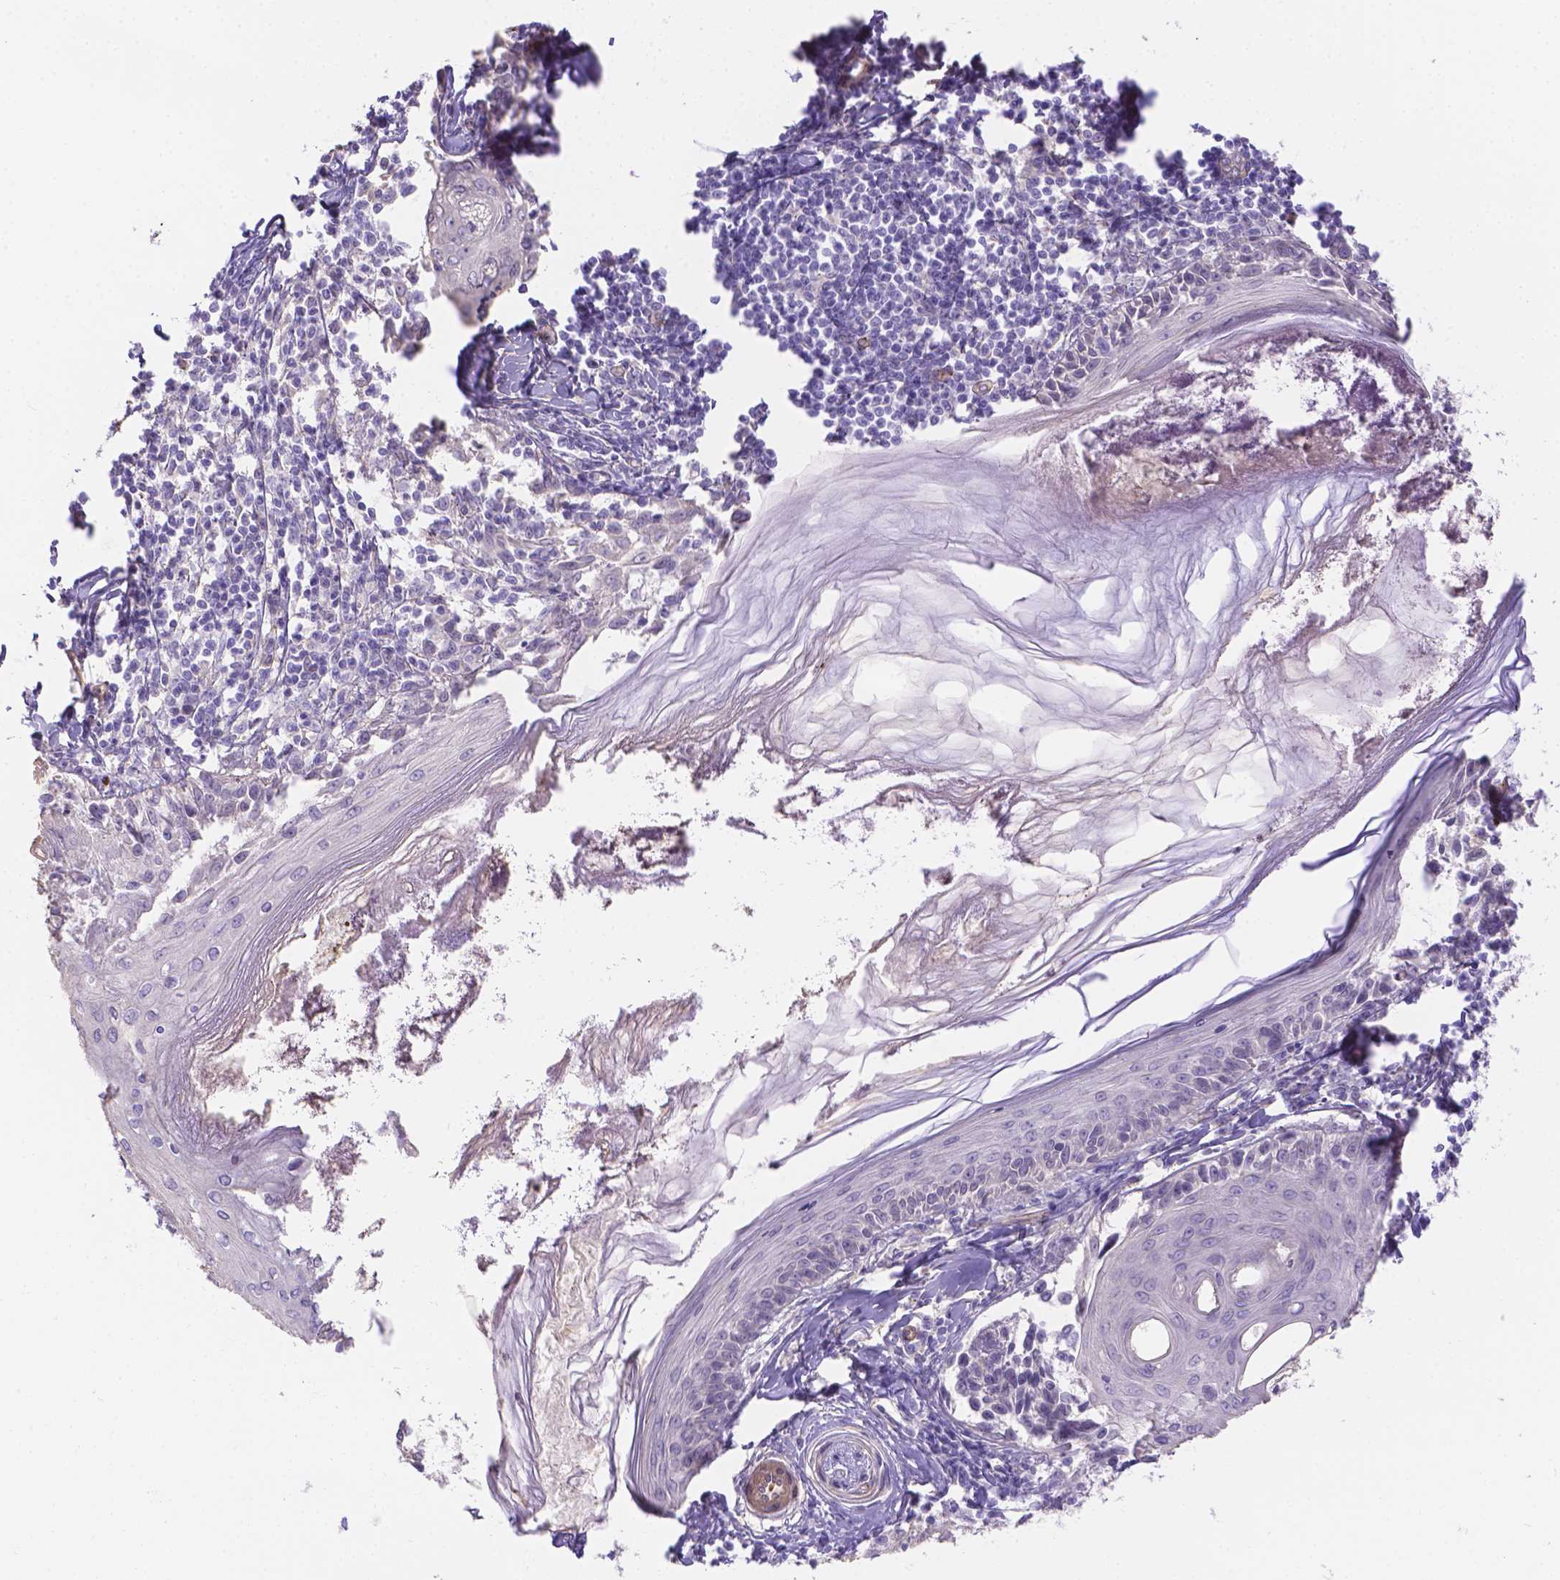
{"staining": {"intensity": "negative", "quantity": "none", "location": "none"}, "tissue": "melanoma", "cell_type": "Tumor cells", "image_type": "cancer", "snomed": [{"axis": "morphology", "description": "Malignant melanoma, NOS"}, {"axis": "topography", "description": "Skin"}], "caption": "DAB (3,3'-diaminobenzidine) immunohistochemical staining of malignant melanoma exhibits no significant staining in tumor cells.", "gene": "SLC40A1", "patient": {"sex": "female", "age": 86}}